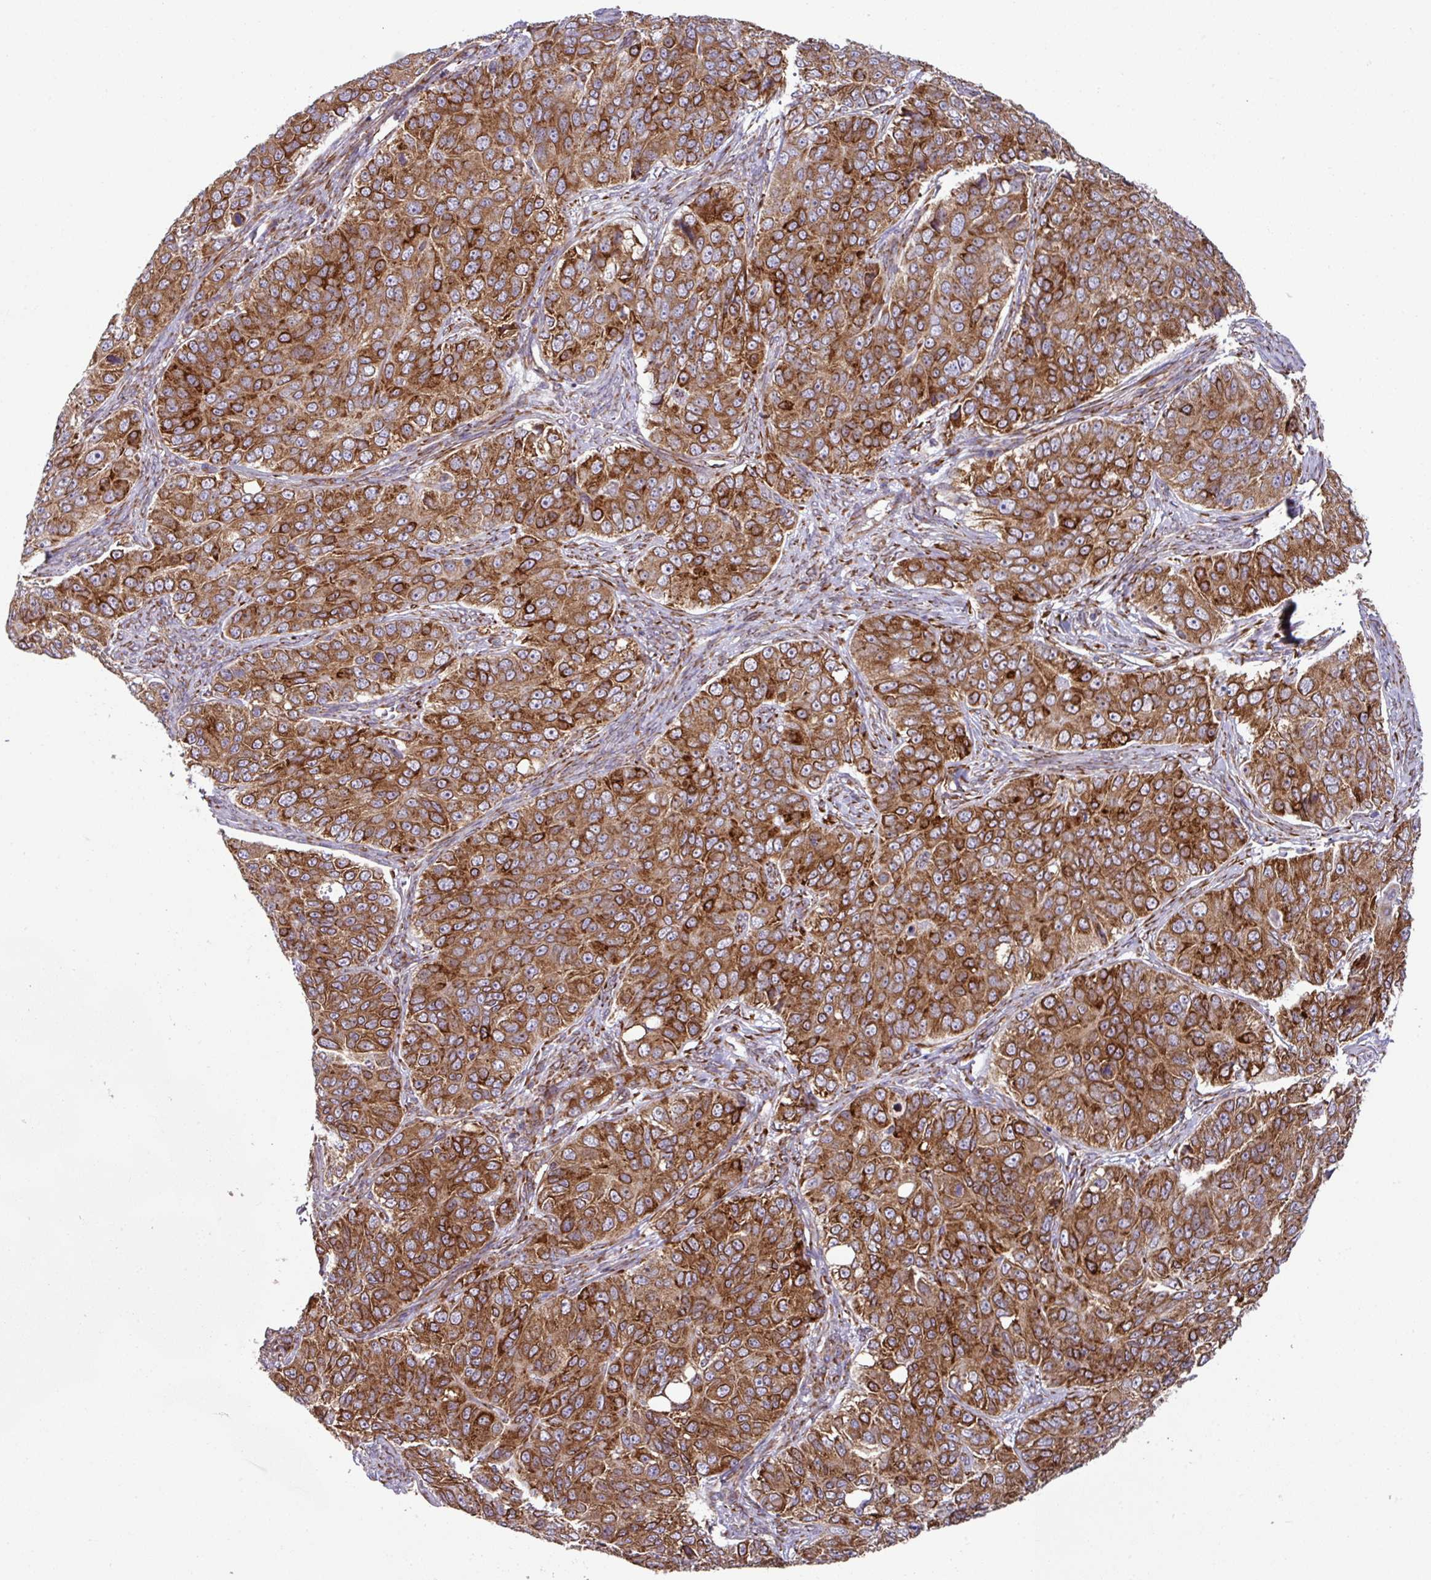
{"staining": {"intensity": "strong", "quantity": ">75%", "location": "cytoplasmic/membranous"}, "tissue": "ovarian cancer", "cell_type": "Tumor cells", "image_type": "cancer", "snomed": [{"axis": "morphology", "description": "Carcinoma, endometroid"}, {"axis": "topography", "description": "Ovary"}], "caption": "Immunohistochemical staining of human ovarian cancer displays high levels of strong cytoplasmic/membranous positivity in about >75% of tumor cells.", "gene": "SLC39A7", "patient": {"sex": "female", "age": 51}}